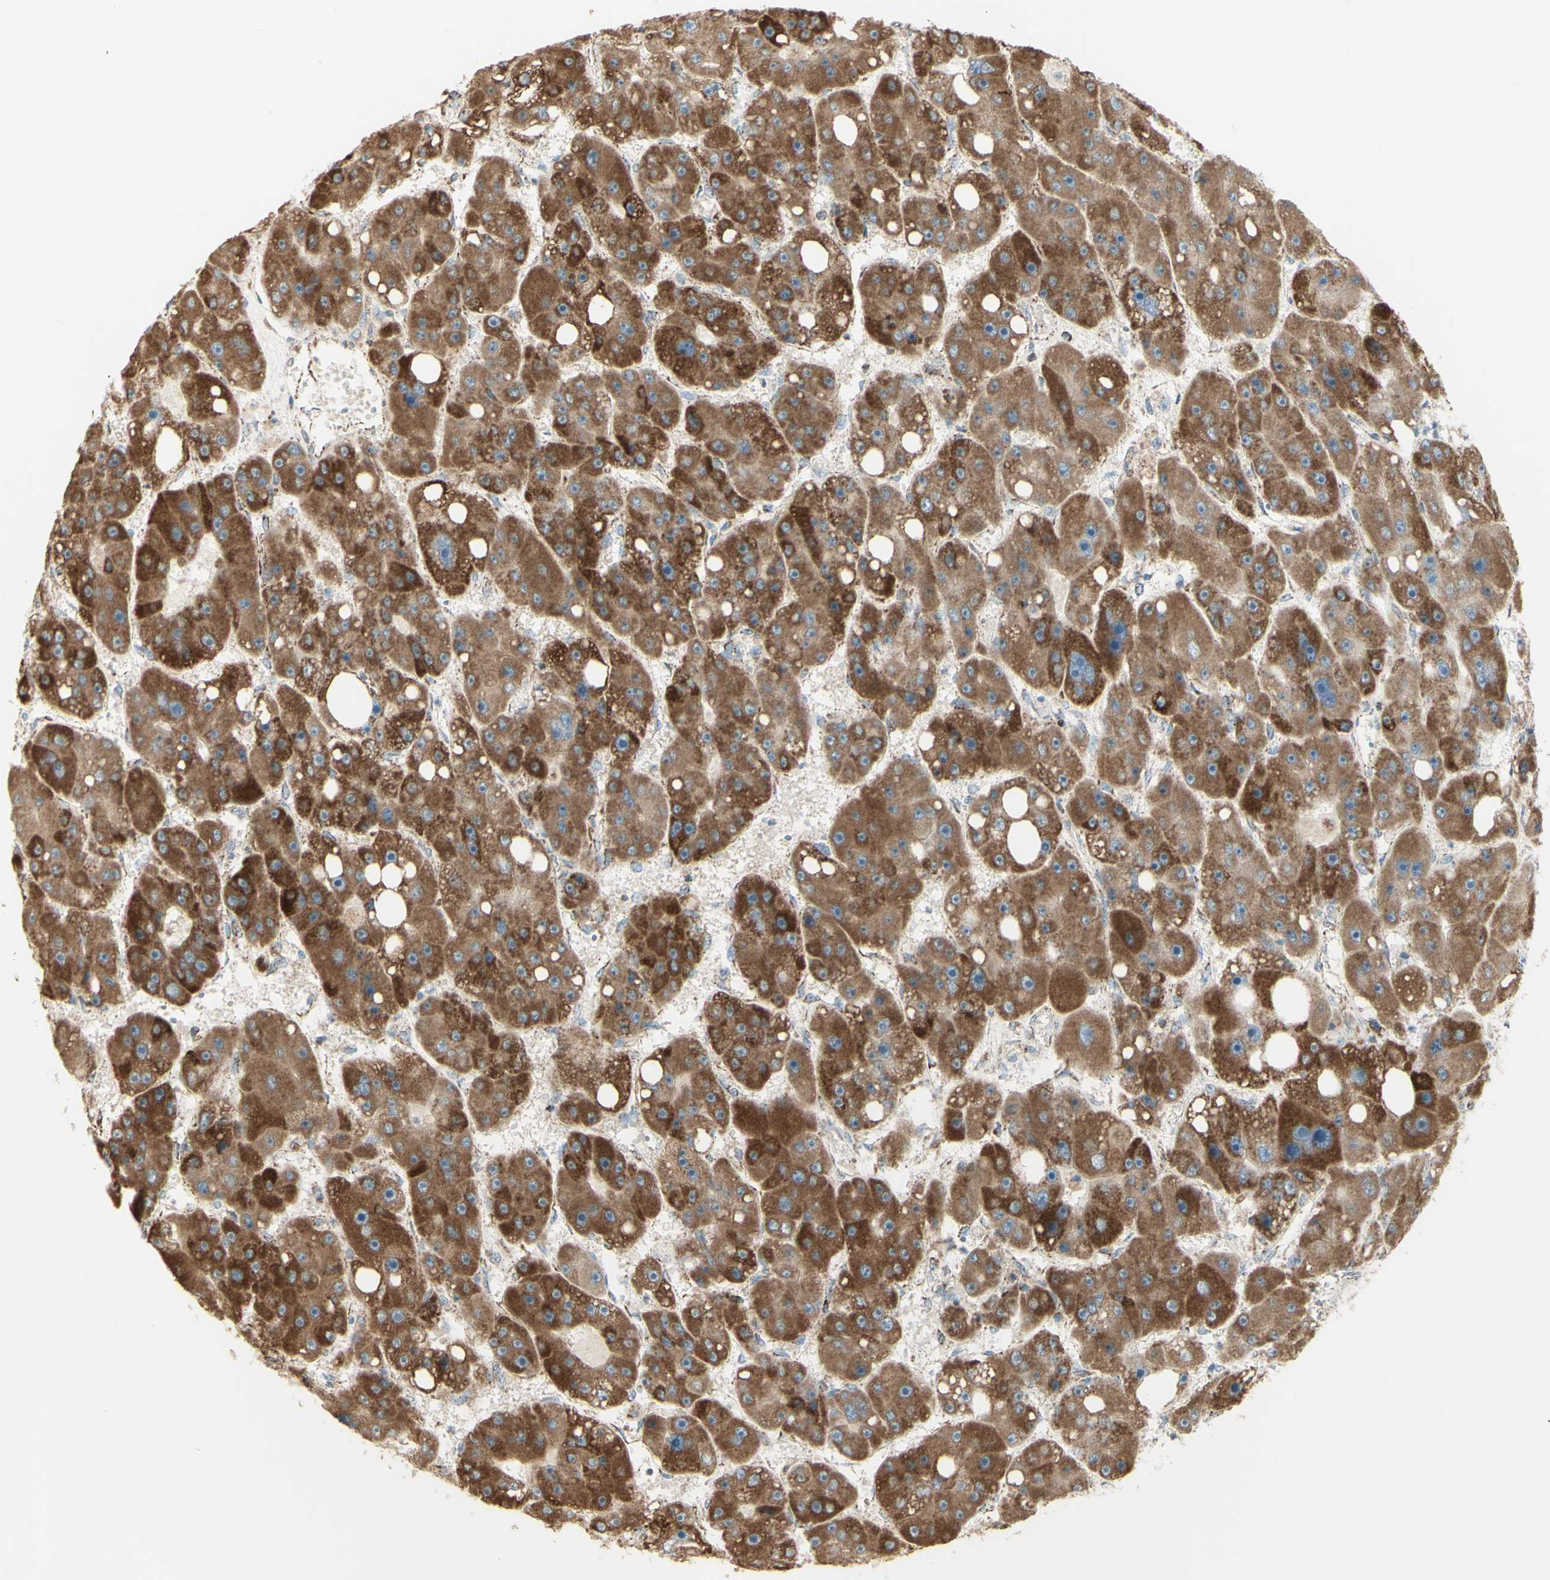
{"staining": {"intensity": "moderate", "quantity": ">75%", "location": "cytoplasmic/membranous"}, "tissue": "liver cancer", "cell_type": "Tumor cells", "image_type": "cancer", "snomed": [{"axis": "morphology", "description": "Carcinoma, Hepatocellular, NOS"}, {"axis": "topography", "description": "Liver"}], "caption": "Immunohistochemistry of human liver hepatocellular carcinoma reveals medium levels of moderate cytoplasmic/membranous positivity in approximately >75% of tumor cells.", "gene": "LETM1", "patient": {"sex": "female", "age": 61}}